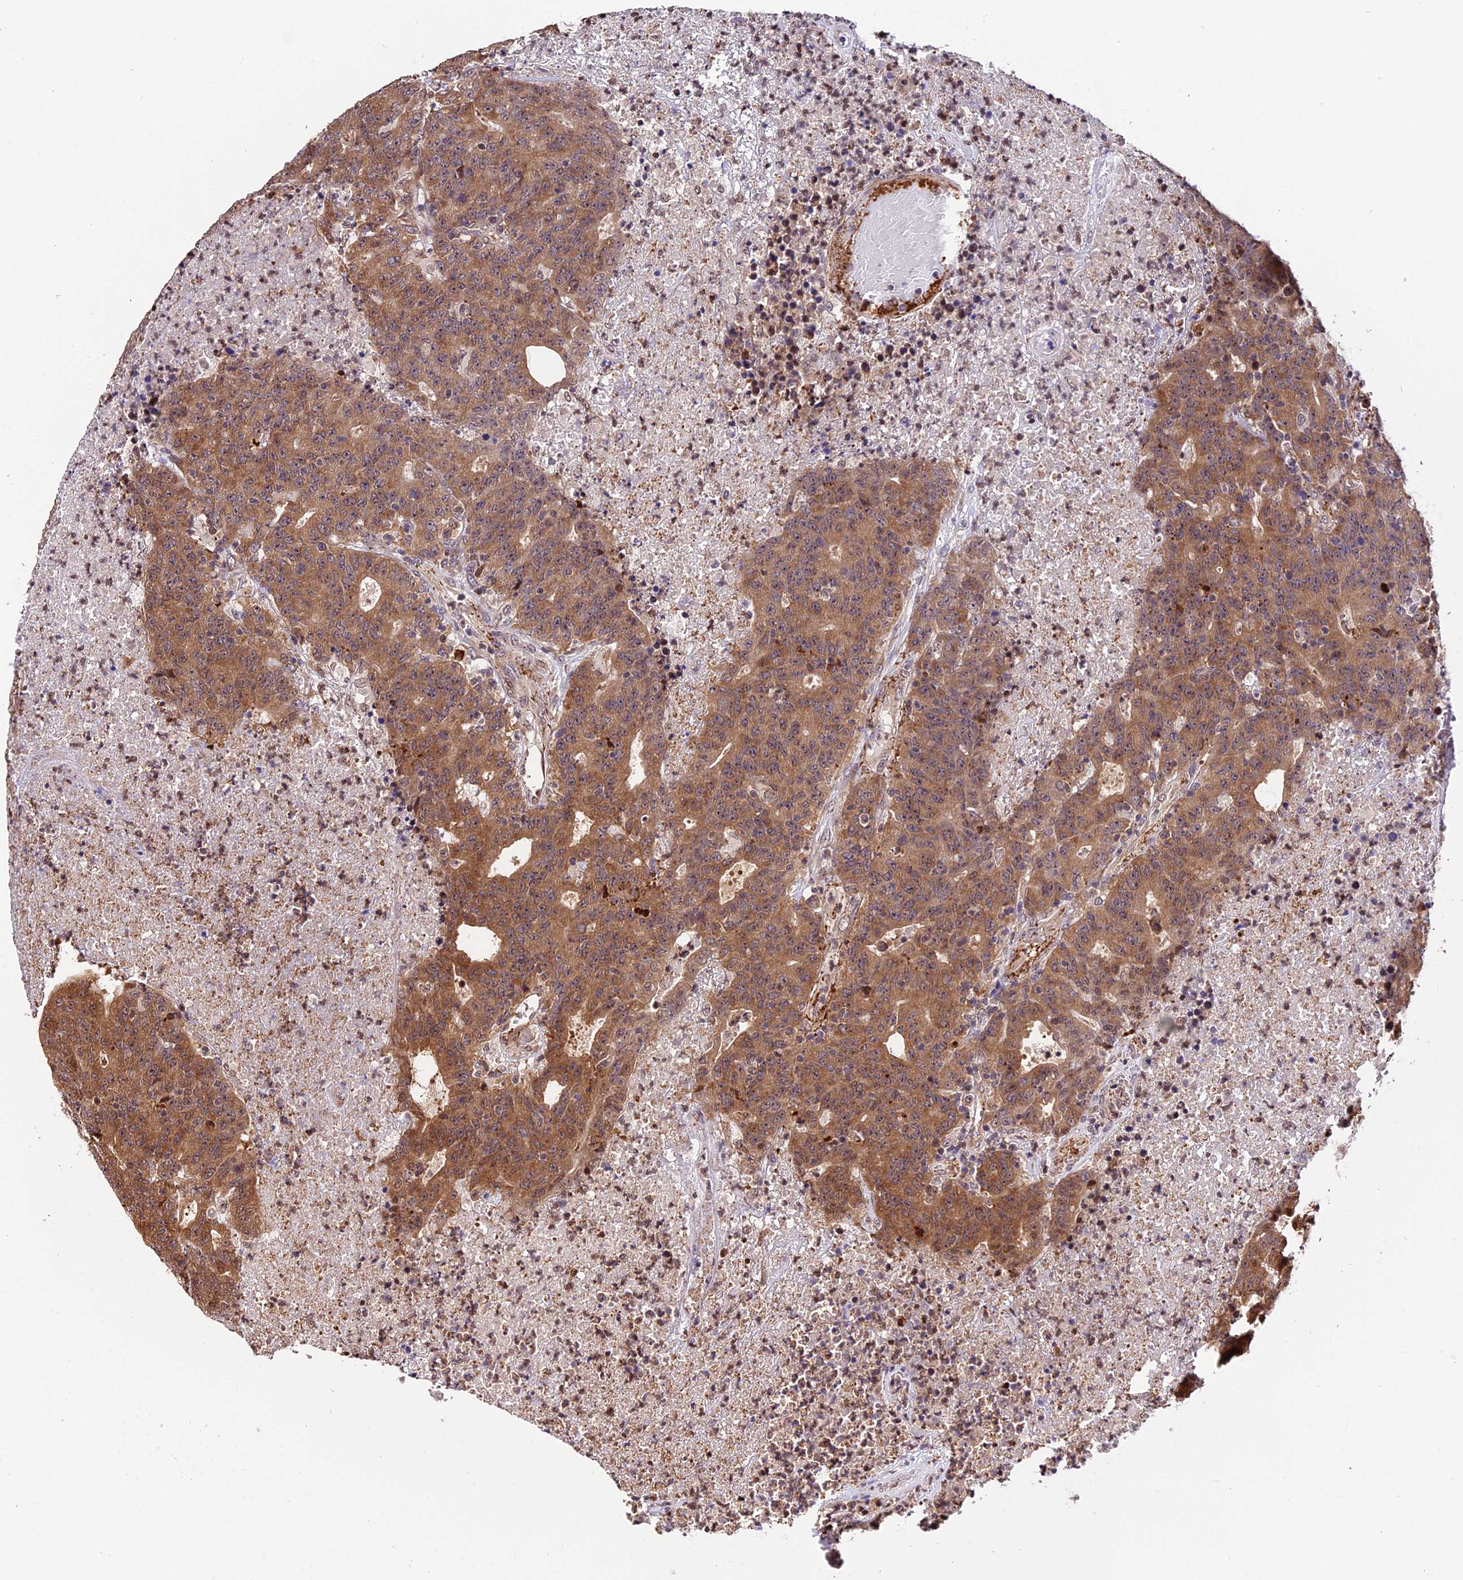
{"staining": {"intensity": "moderate", "quantity": ">75%", "location": "cytoplasmic/membranous,nuclear"}, "tissue": "colorectal cancer", "cell_type": "Tumor cells", "image_type": "cancer", "snomed": [{"axis": "morphology", "description": "Adenocarcinoma, NOS"}, {"axis": "topography", "description": "Colon"}], "caption": "This is an image of immunohistochemistry staining of adenocarcinoma (colorectal), which shows moderate staining in the cytoplasmic/membranous and nuclear of tumor cells.", "gene": "HERPUD1", "patient": {"sex": "female", "age": 75}}